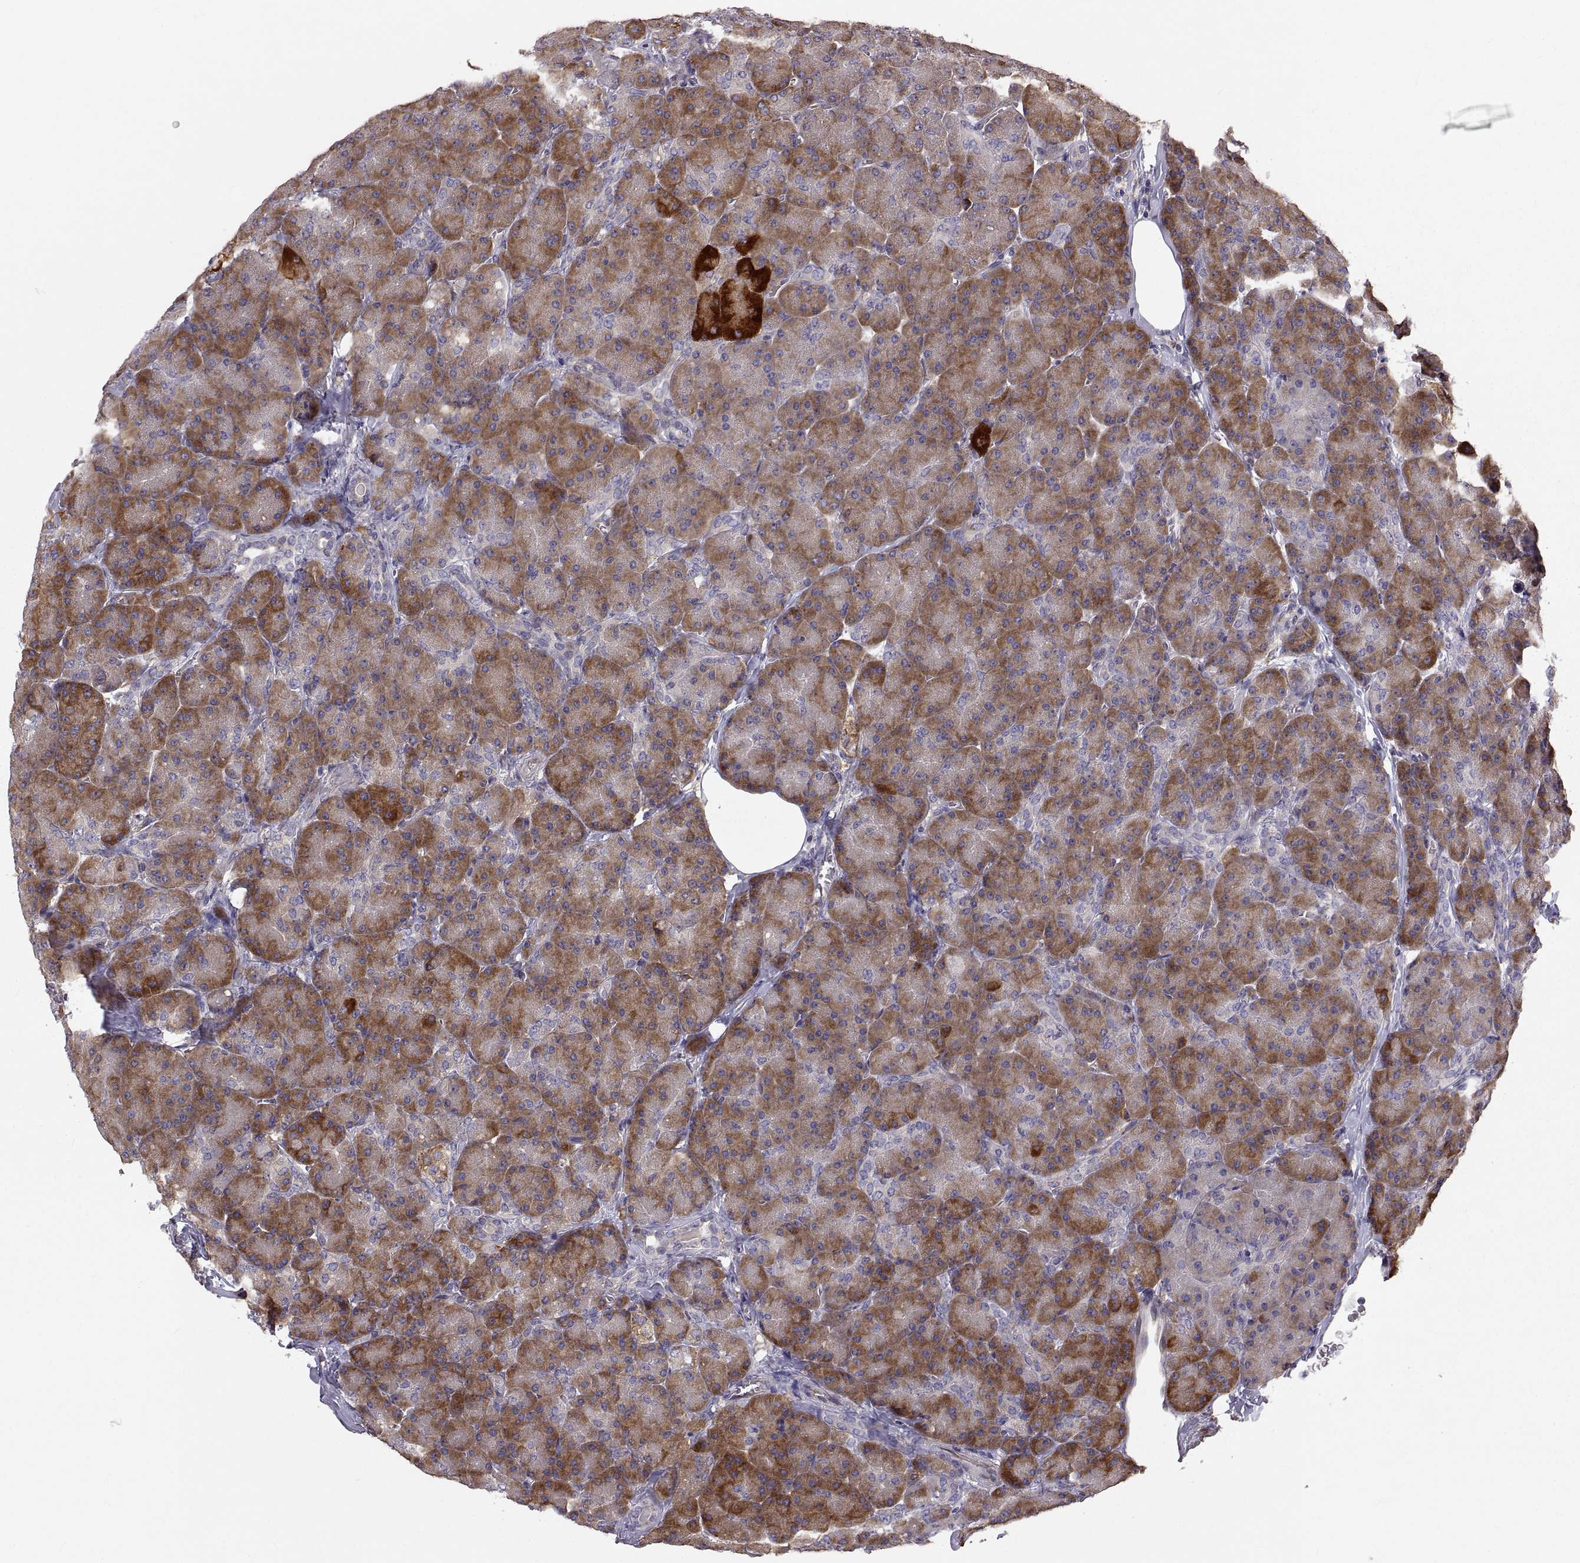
{"staining": {"intensity": "strong", "quantity": "25%-75%", "location": "cytoplasmic/membranous"}, "tissue": "pancreas", "cell_type": "Exocrine glandular cells", "image_type": "normal", "snomed": [{"axis": "morphology", "description": "Normal tissue, NOS"}, {"axis": "topography", "description": "Pancreas"}], "caption": "Benign pancreas displays strong cytoplasmic/membranous staining in approximately 25%-75% of exocrine glandular cells, visualized by immunohistochemistry. The staining was performed using DAB to visualize the protein expression in brown, while the nuclei were stained in blue with hematoxylin (Magnification: 20x).", "gene": "PLEKHB2", "patient": {"sex": "male", "age": 57}}